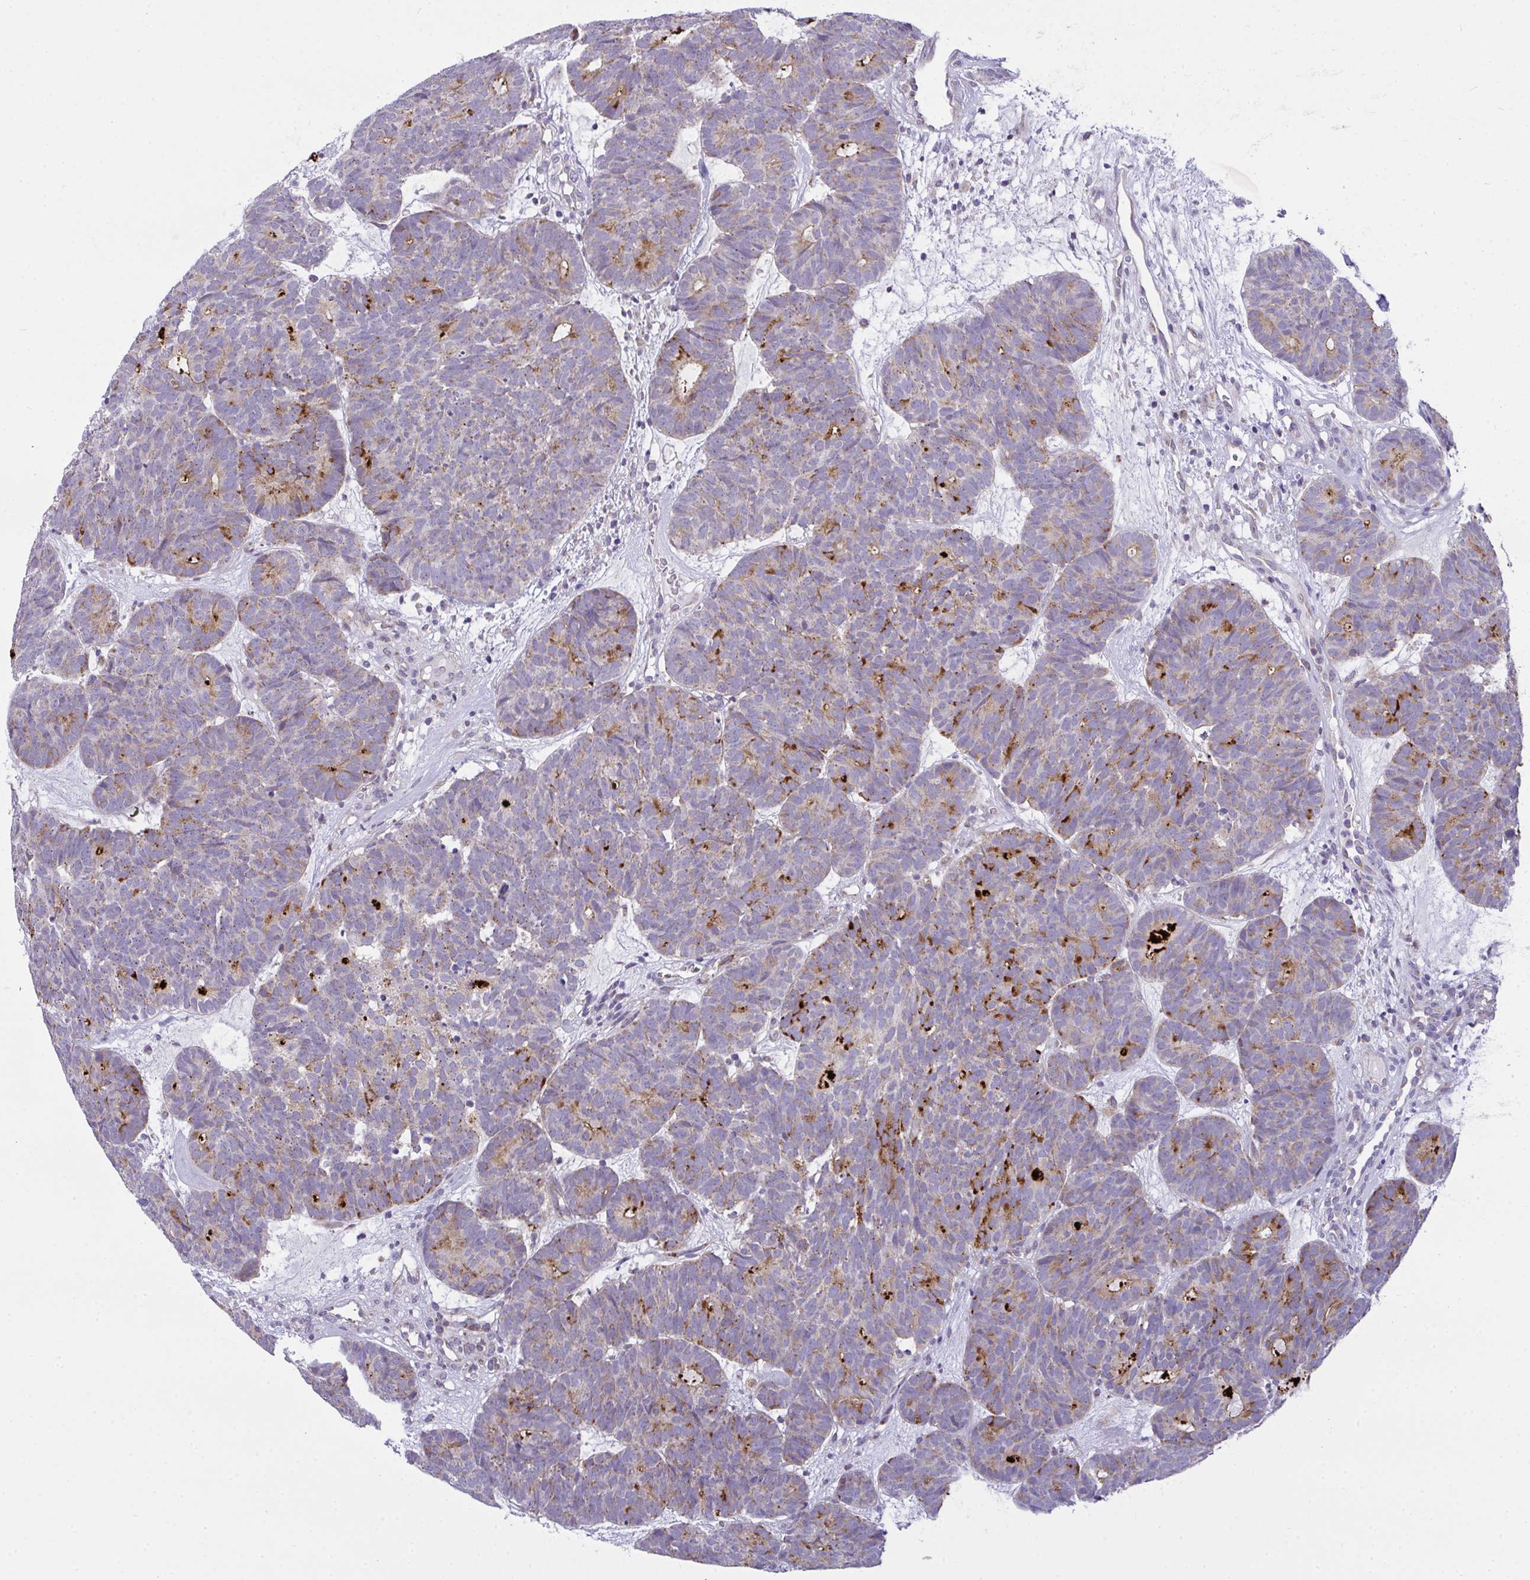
{"staining": {"intensity": "moderate", "quantity": "<25%", "location": "cytoplasmic/membranous"}, "tissue": "head and neck cancer", "cell_type": "Tumor cells", "image_type": "cancer", "snomed": [{"axis": "morphology", "description": "Adenocarcinoma, NOS"}, {"axis": "topography", "description": "Head-Neck"}], "caption": "Human head and neck cancer (adenocarcinoma) stained with a brown dye demonstrates moderate cytoplasmic/membranous positive expression in about <25% of tumor cells.", "gene": "SRRM4", "patient": {"sex": "female", "age": 81}}